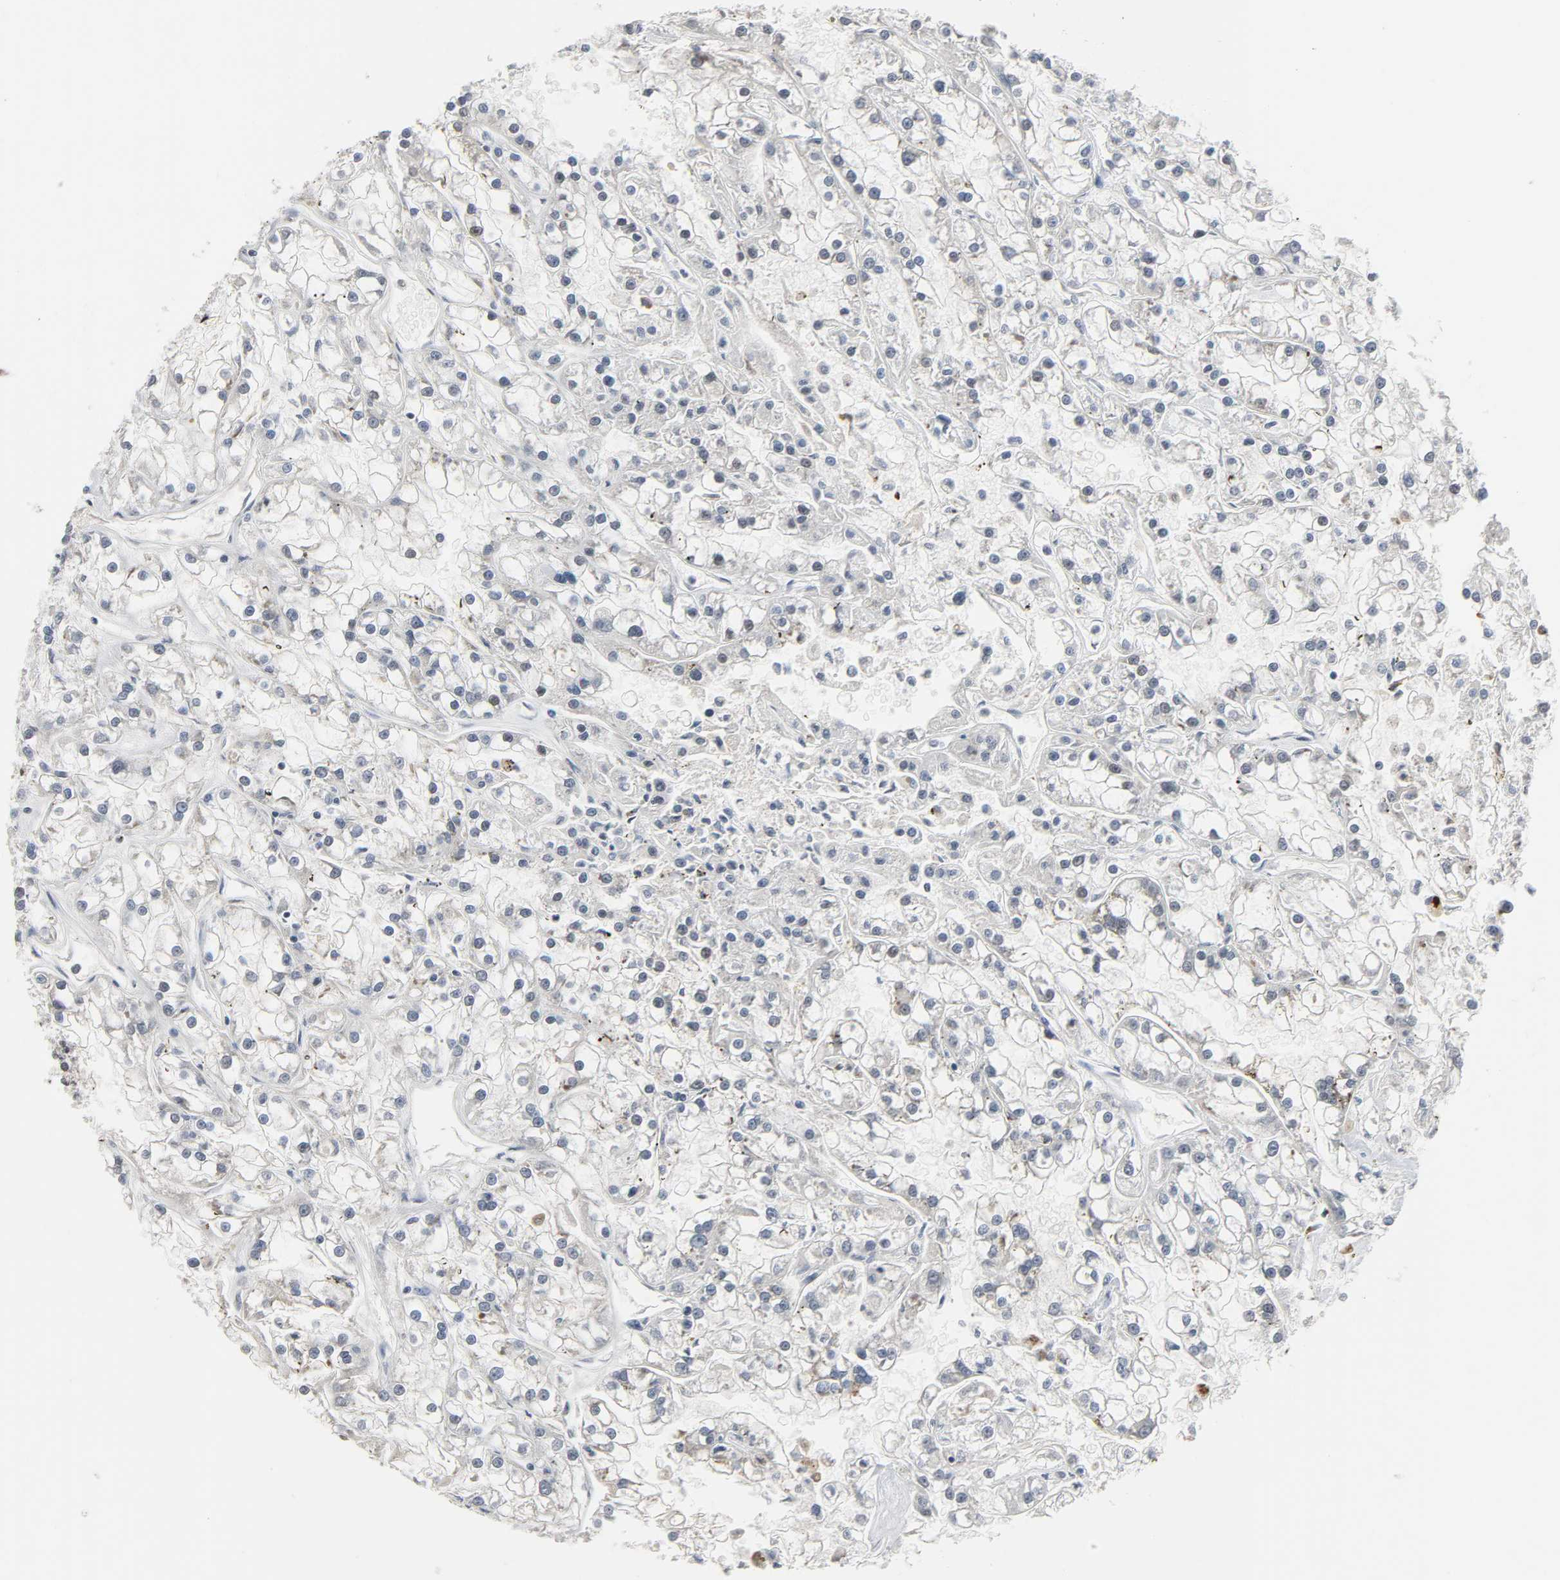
{"staining": {"intensity": "negative", "quantity": "none", "location": "none"}, "tissue": "renal cancer", "cell_type": "Tumor cells", "image_type": "cancer", "snomed": [{"axis": "morphology", "description": "Adenocarcinoma, NOS"}, {"axis": "topography", "description": "Kidney"}], "caption": "Immunohistochemistry image of renal cancer stained for a protein (brown), which exhibits no positivity in tumor cells.", "gene": "DAZAP1", "patient": {"sex": "female", "age": 52}}